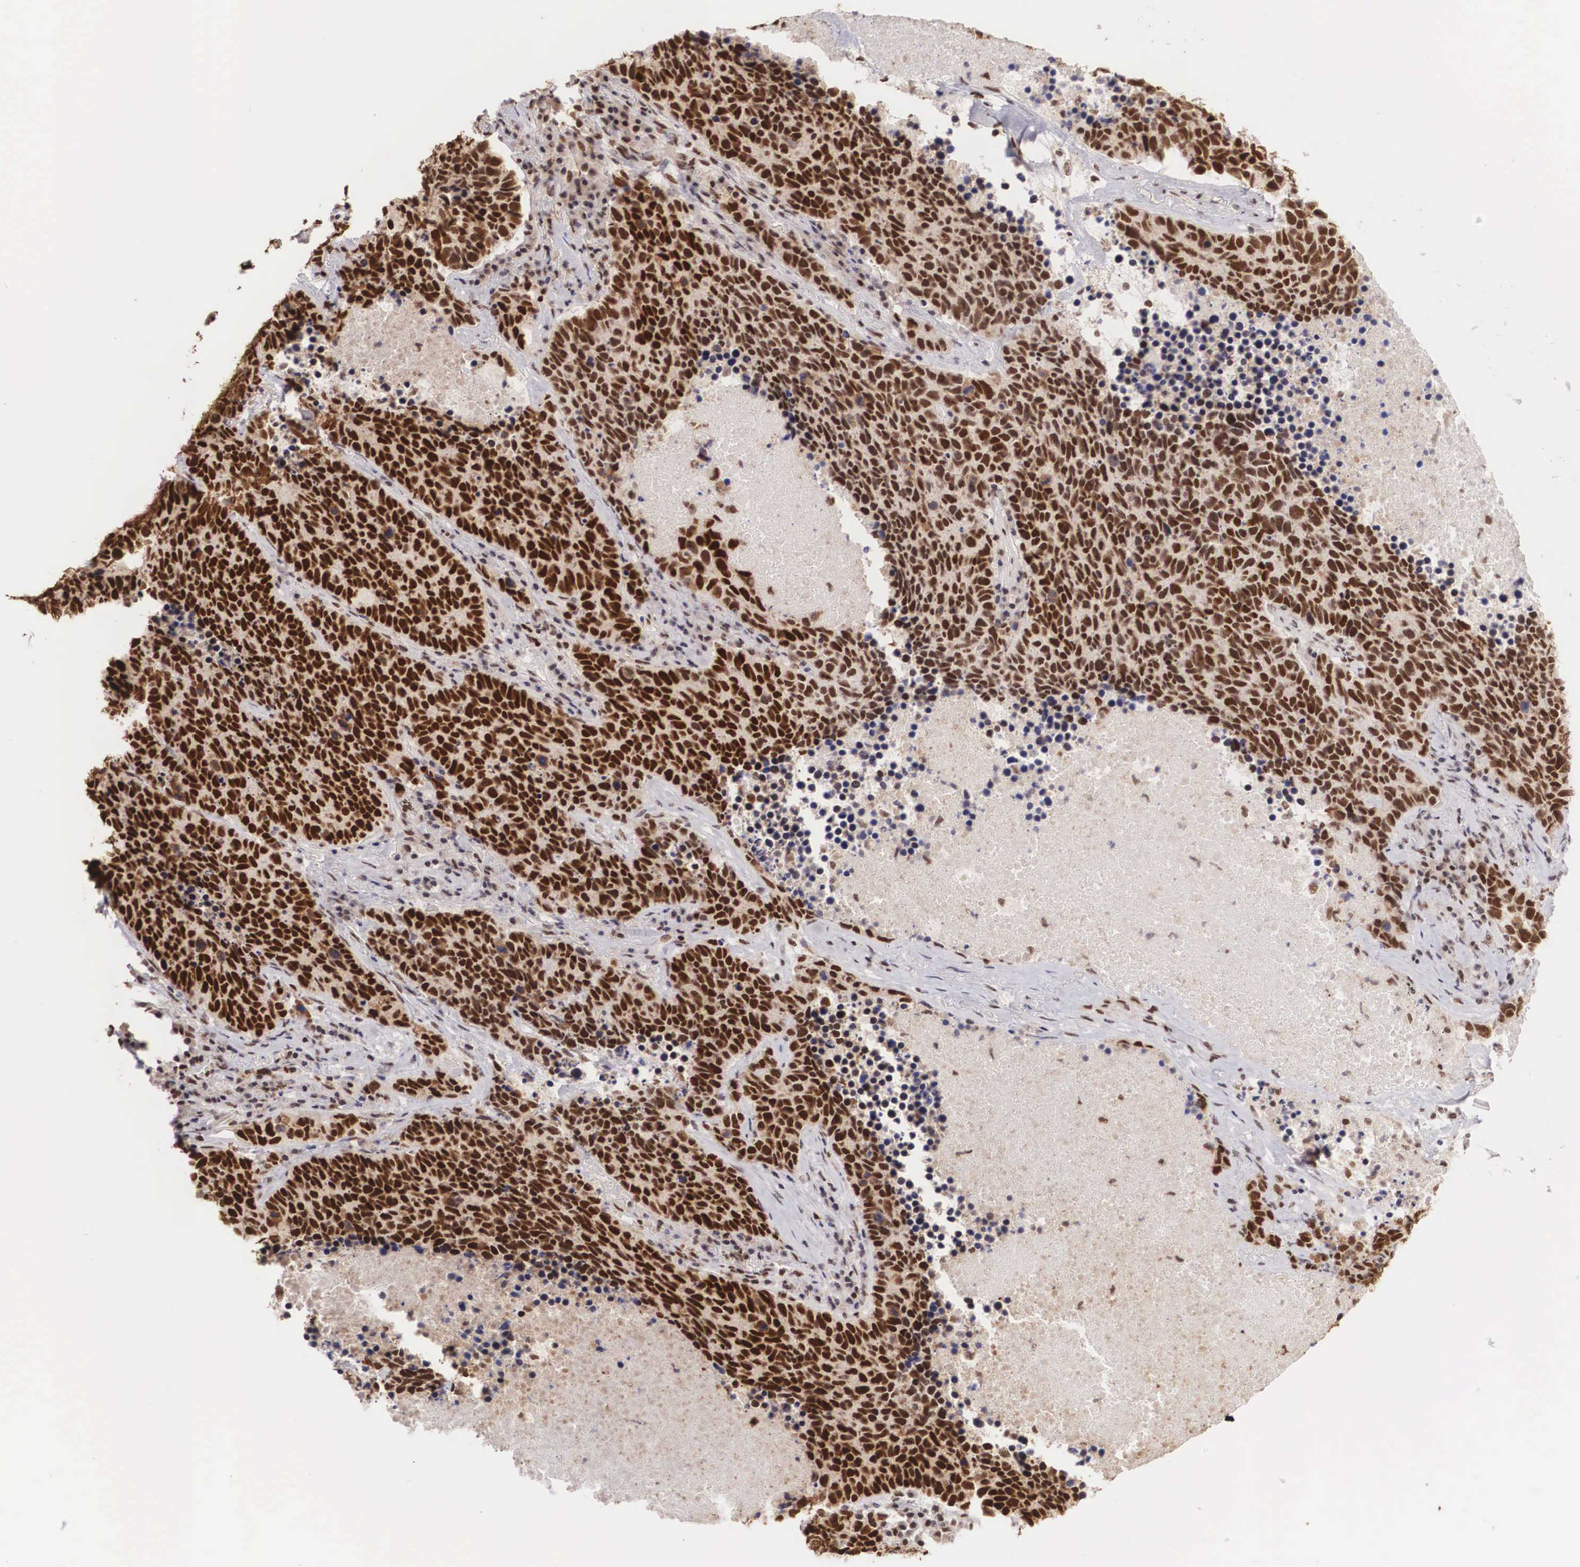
{"staining": {"intensity": "strong", "quantity": ">75%", "location": "nuclear"}, "tissue": "lung cancer", "cell_type": "Tumor cells", "image_type": "cancer", "snomed": [{"axis": "morphology", "description": "Neoplasm, malignant, NOS"}, {"axis": "topography", "description": "Lung"}], "caption": "Lung cancer was stained to show a protein in brown. There is high levels of strong nuclear positivity in approximately >75% of tumor cells.", "gene": "HTATSF1", "patient": {"sex": "female", "age": 75}}